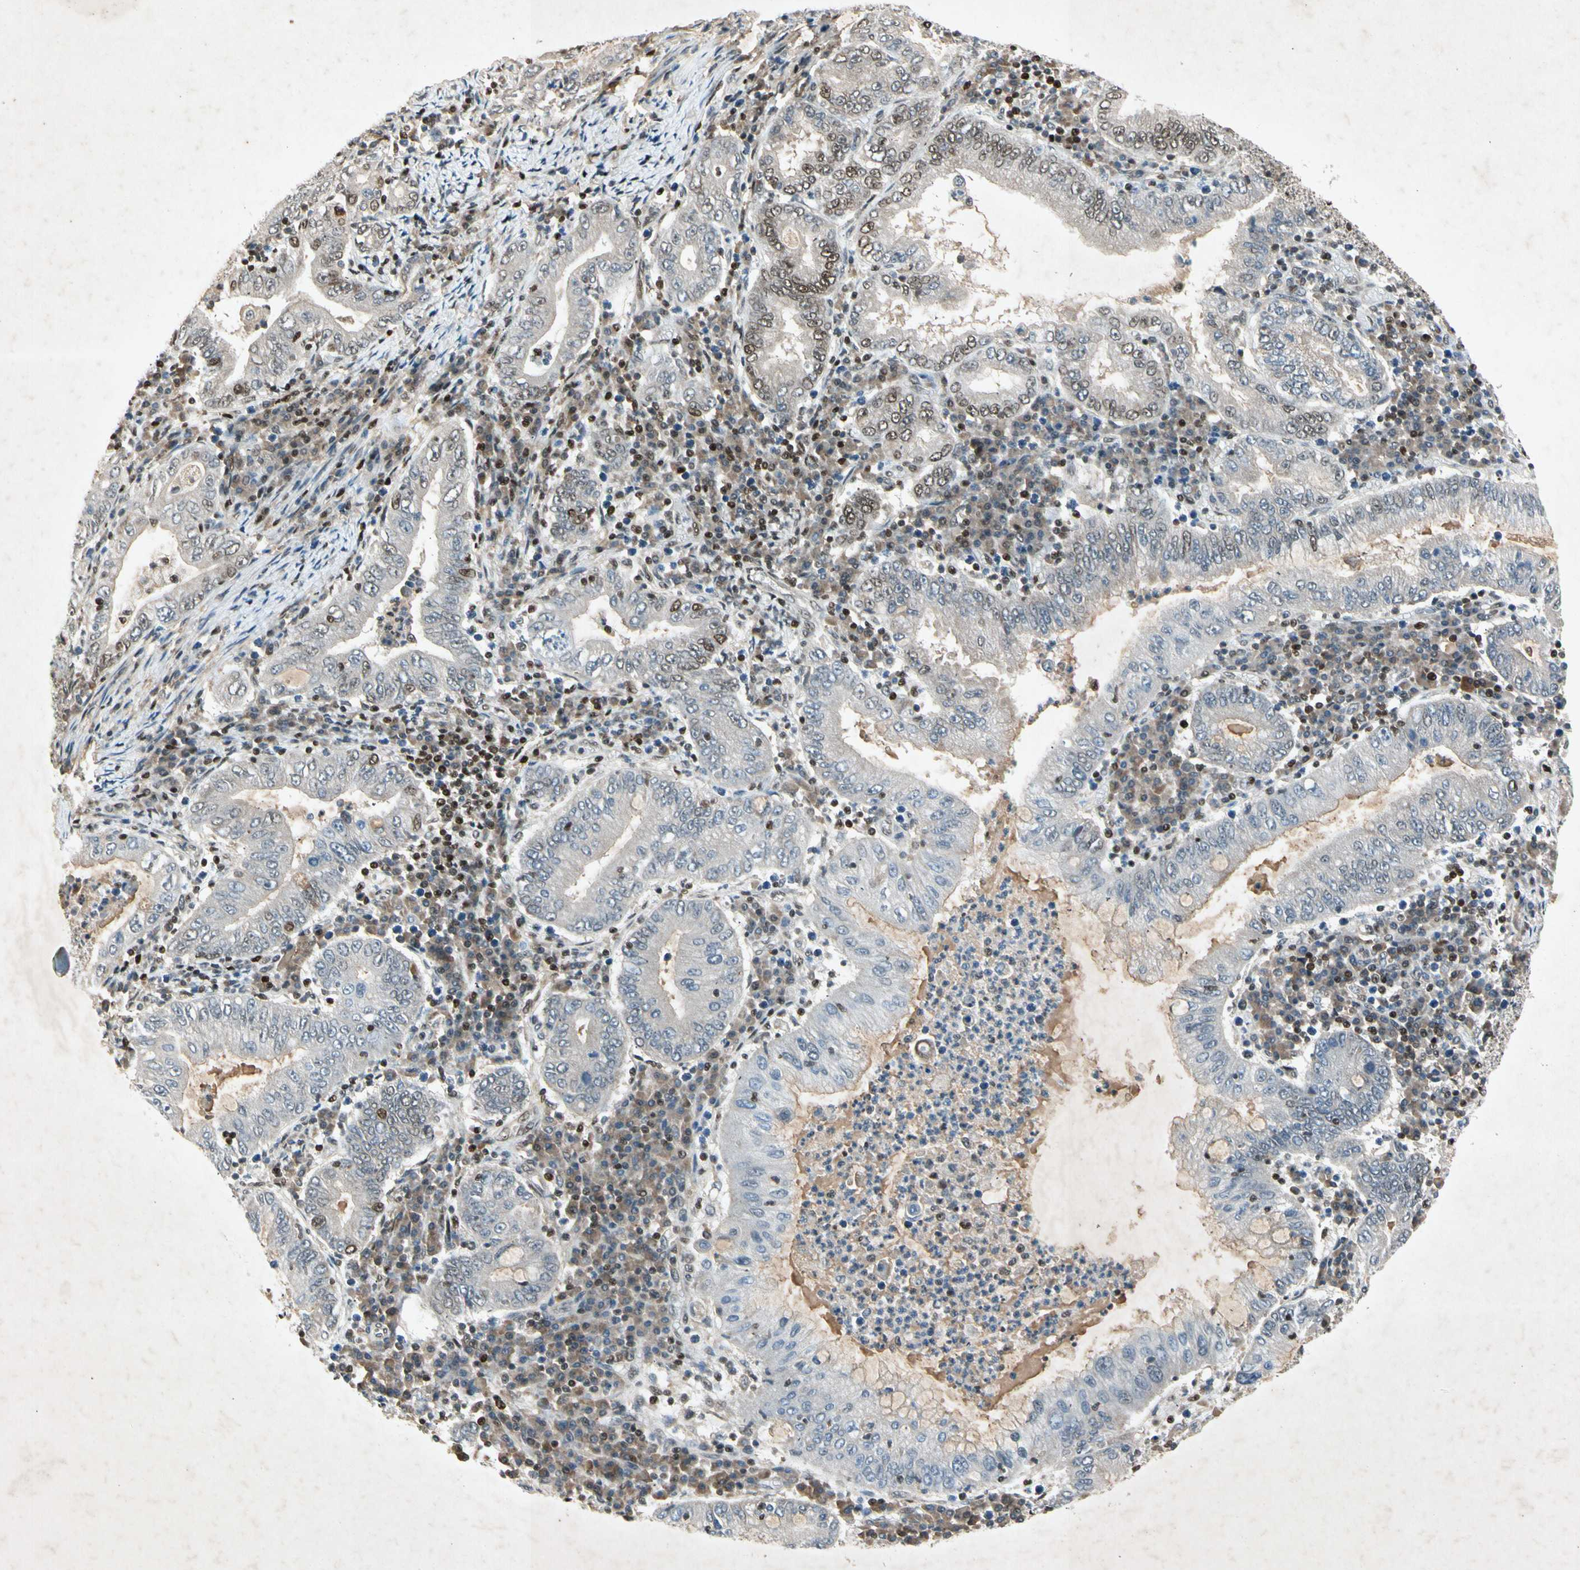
{"staining": {"intensity": "negative", "quantity": "none", "location": "none"}, "tissue": "stomach cancer", "cell_type": "Tumor cells", "image_type": "cancer", "snomed": [{"axis": "morphology", "description": "Normal tissue, NOS"}, {"axis": "morphology", "description": "Adenocarcinoma, NOS"}, {"axis": "topography", "description": "Esophagus"}, {"axis": "topography", "description": "Stomach, upper"}, {"axis": "topography", "description": "Peripheral nerve tissue"}], "caption": "Image shows no protein staining in tumor cells of adenocarcinoma (stomach) tissue.", "gene": "RNF43", "patient": {"sex": "male", "age": 62}}